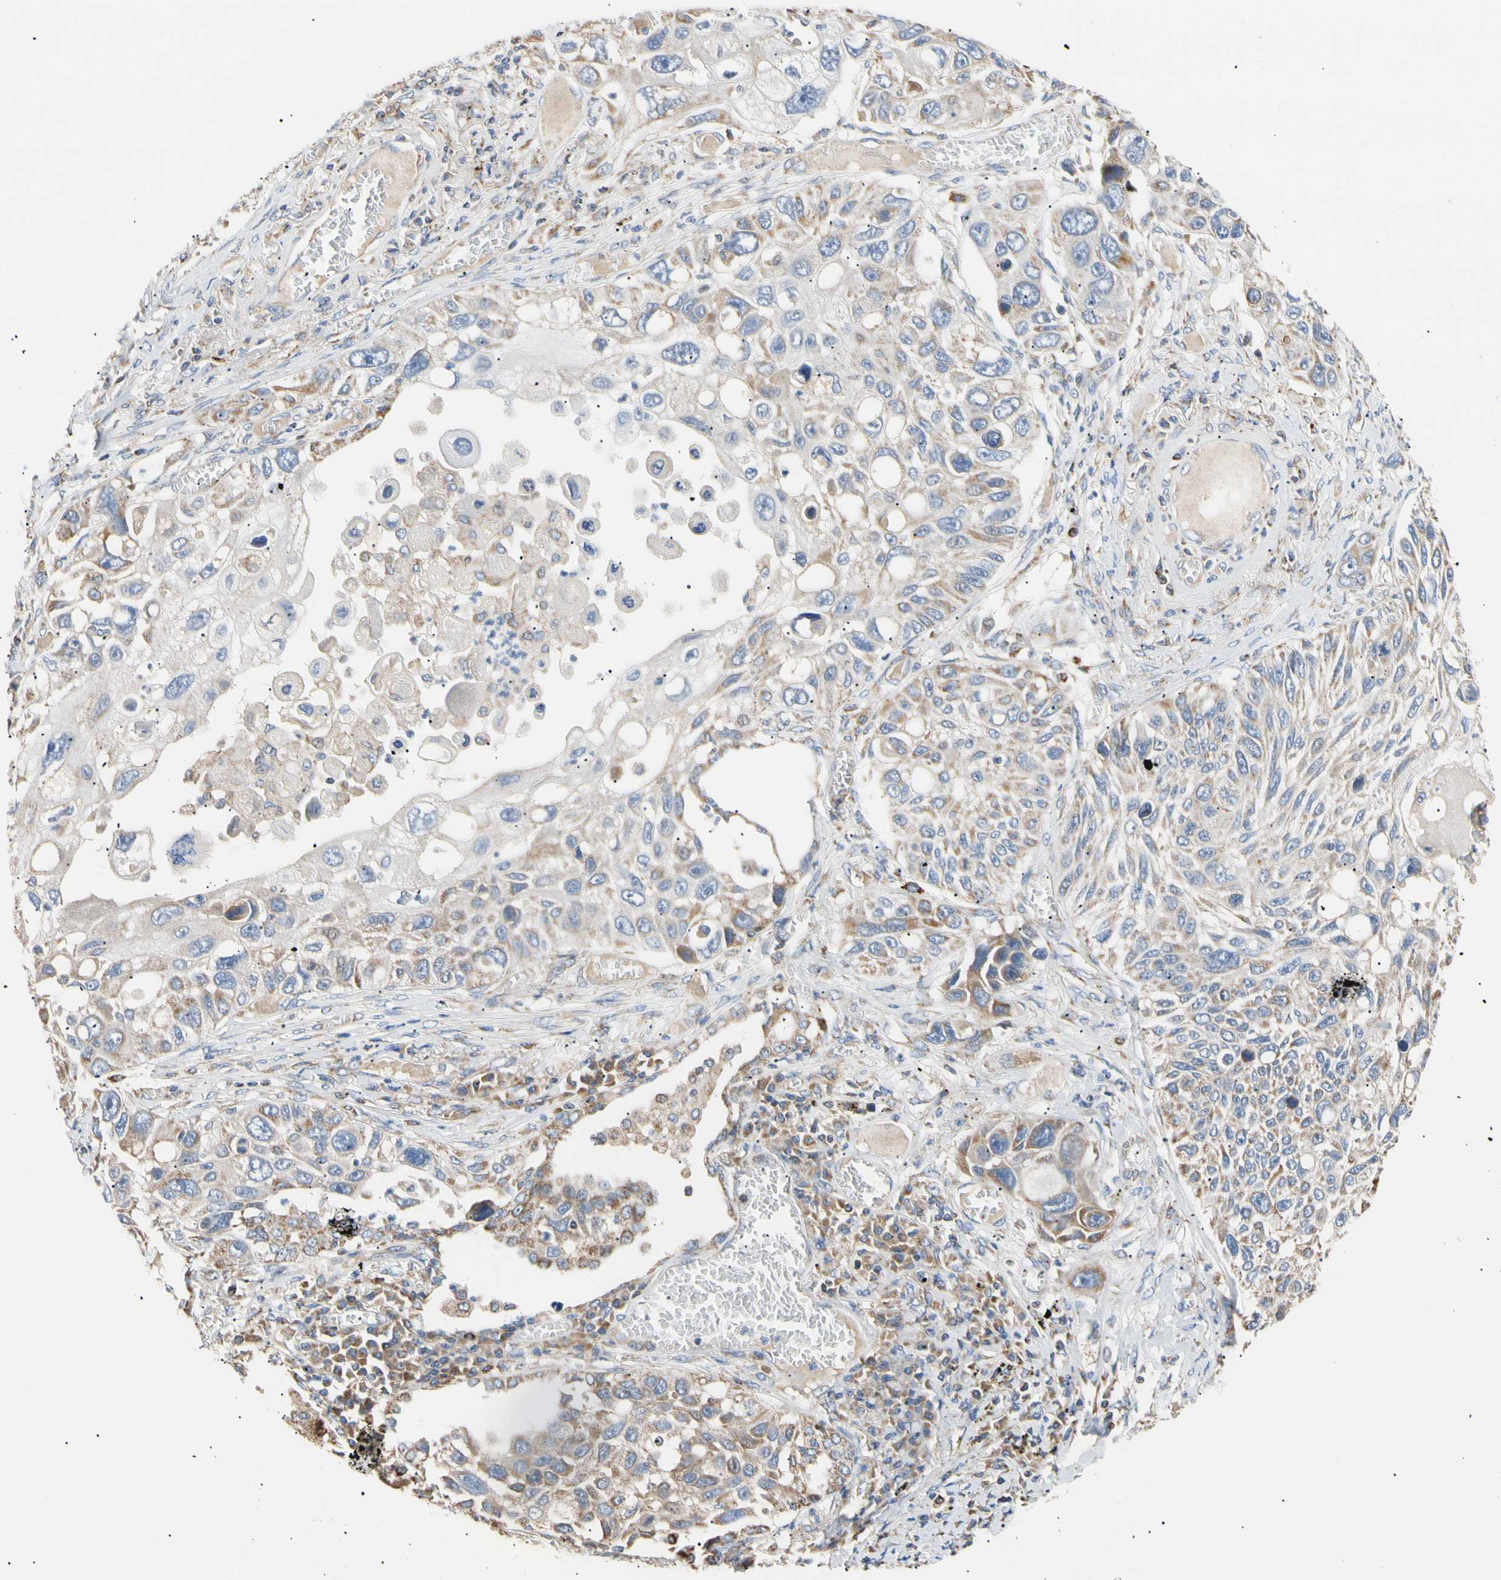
{"staining": {"intensity": "weak", "quantity": "25%-75%", "location": "cytoplasmic/membranous"}, "tissue": "lung cancer", "cell_type": "Tumor cells", "image_type": "cancer", "snomed": [{"axis": "morphology", "description": "Squamous cell carcinoma, NOS"}, {"axis": "topography", "description": "Lung"}], "caption": "This is a micrograph of immunohistochemistry (IHC) staining of lung cancer (squamous cell carcinoma), which shows weak staining in the cytoplasmic/membranous of tumor cells.", "gene": "PLGRKT", "patient": {"sex": "male", "age": 71}}